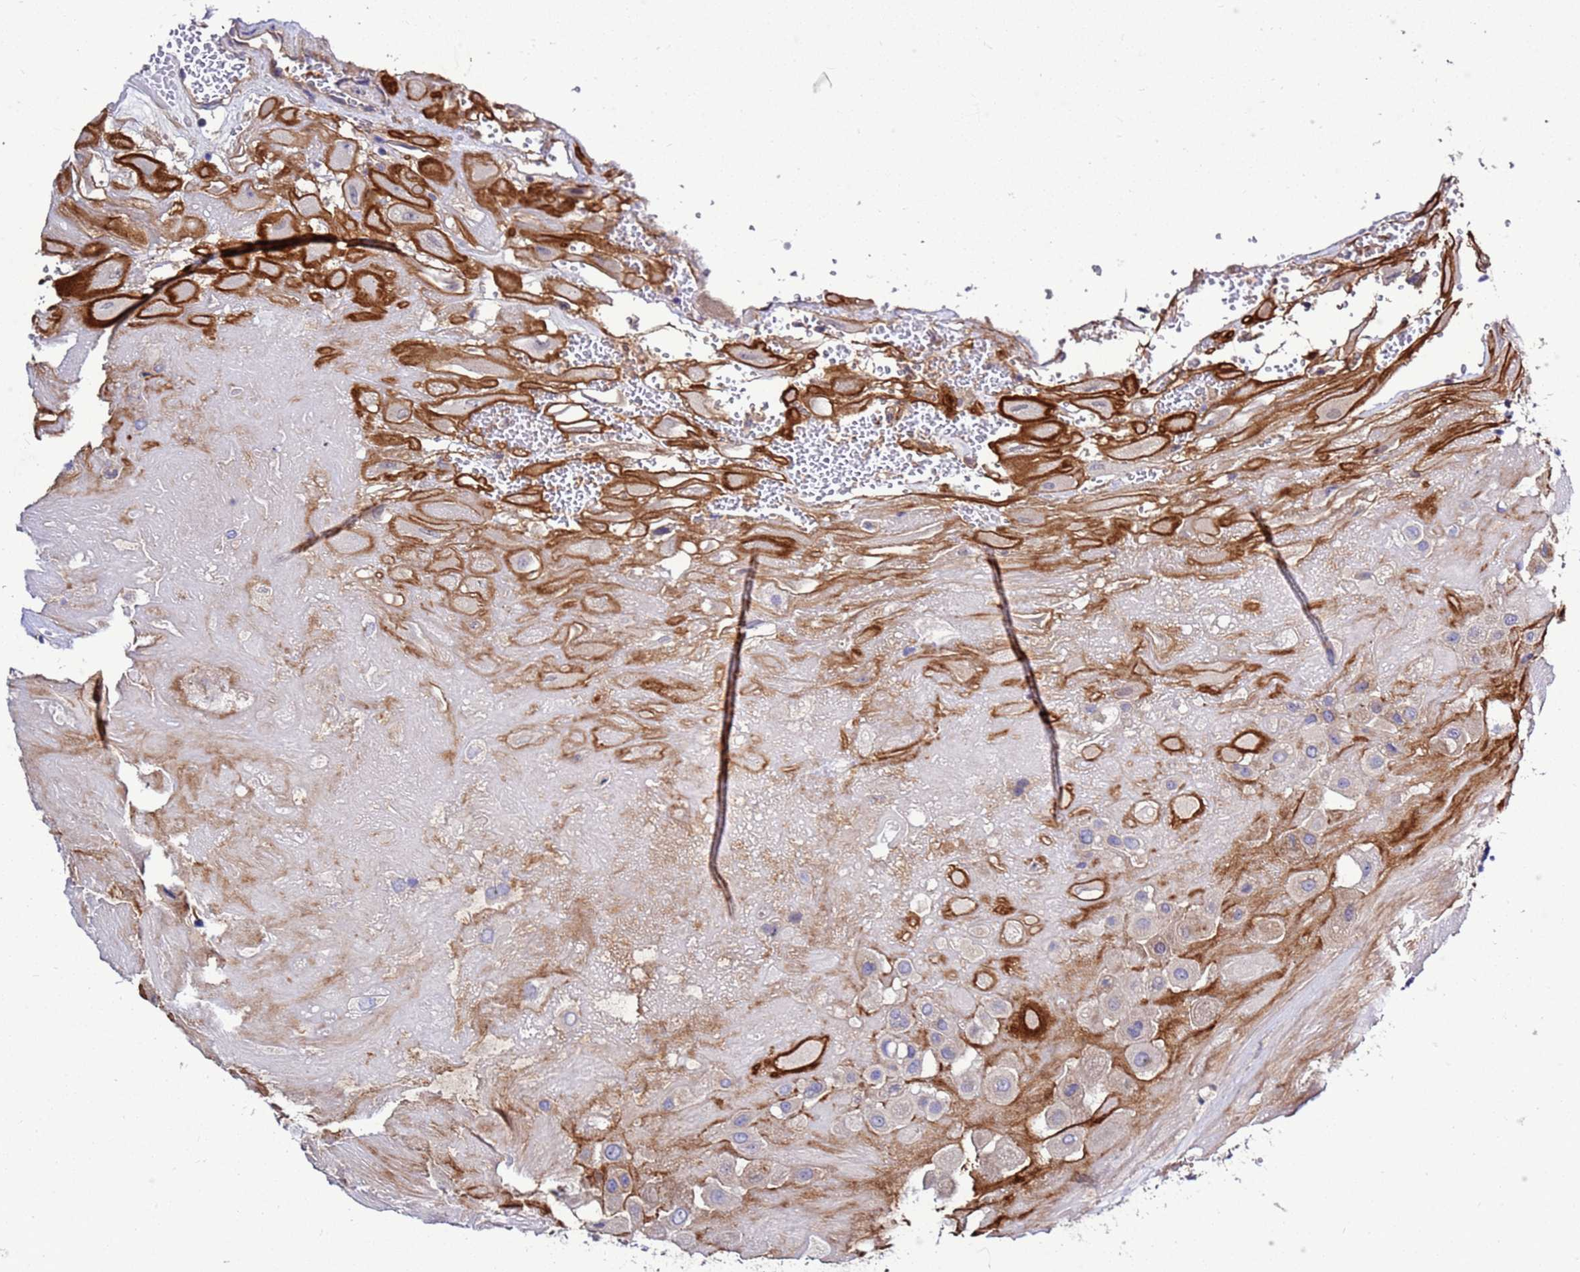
{"staining": {"intensity": "strong", "quantity": ">75%", "location": "cytoplasmic/membranous"}, "tissue": "placenta", "cell_type": "Decidual cells", "image_type": "normal", "snomed": [{"axis": "morphology", "description": "Normal tissue, NOS"}, {"axis": "topography", "description": "Placenta"}], "caption": "Protein analysis of unremarkable placenta reveals strong cytoplasmic/membranous expression in approximately >75% of decidual cells. Immunohistochemistry (ihc) stains the protein in brown and the nuclei are stained blue.", "gene": "FOXRED1", "patient": {"sex": "female", "age": 32}}